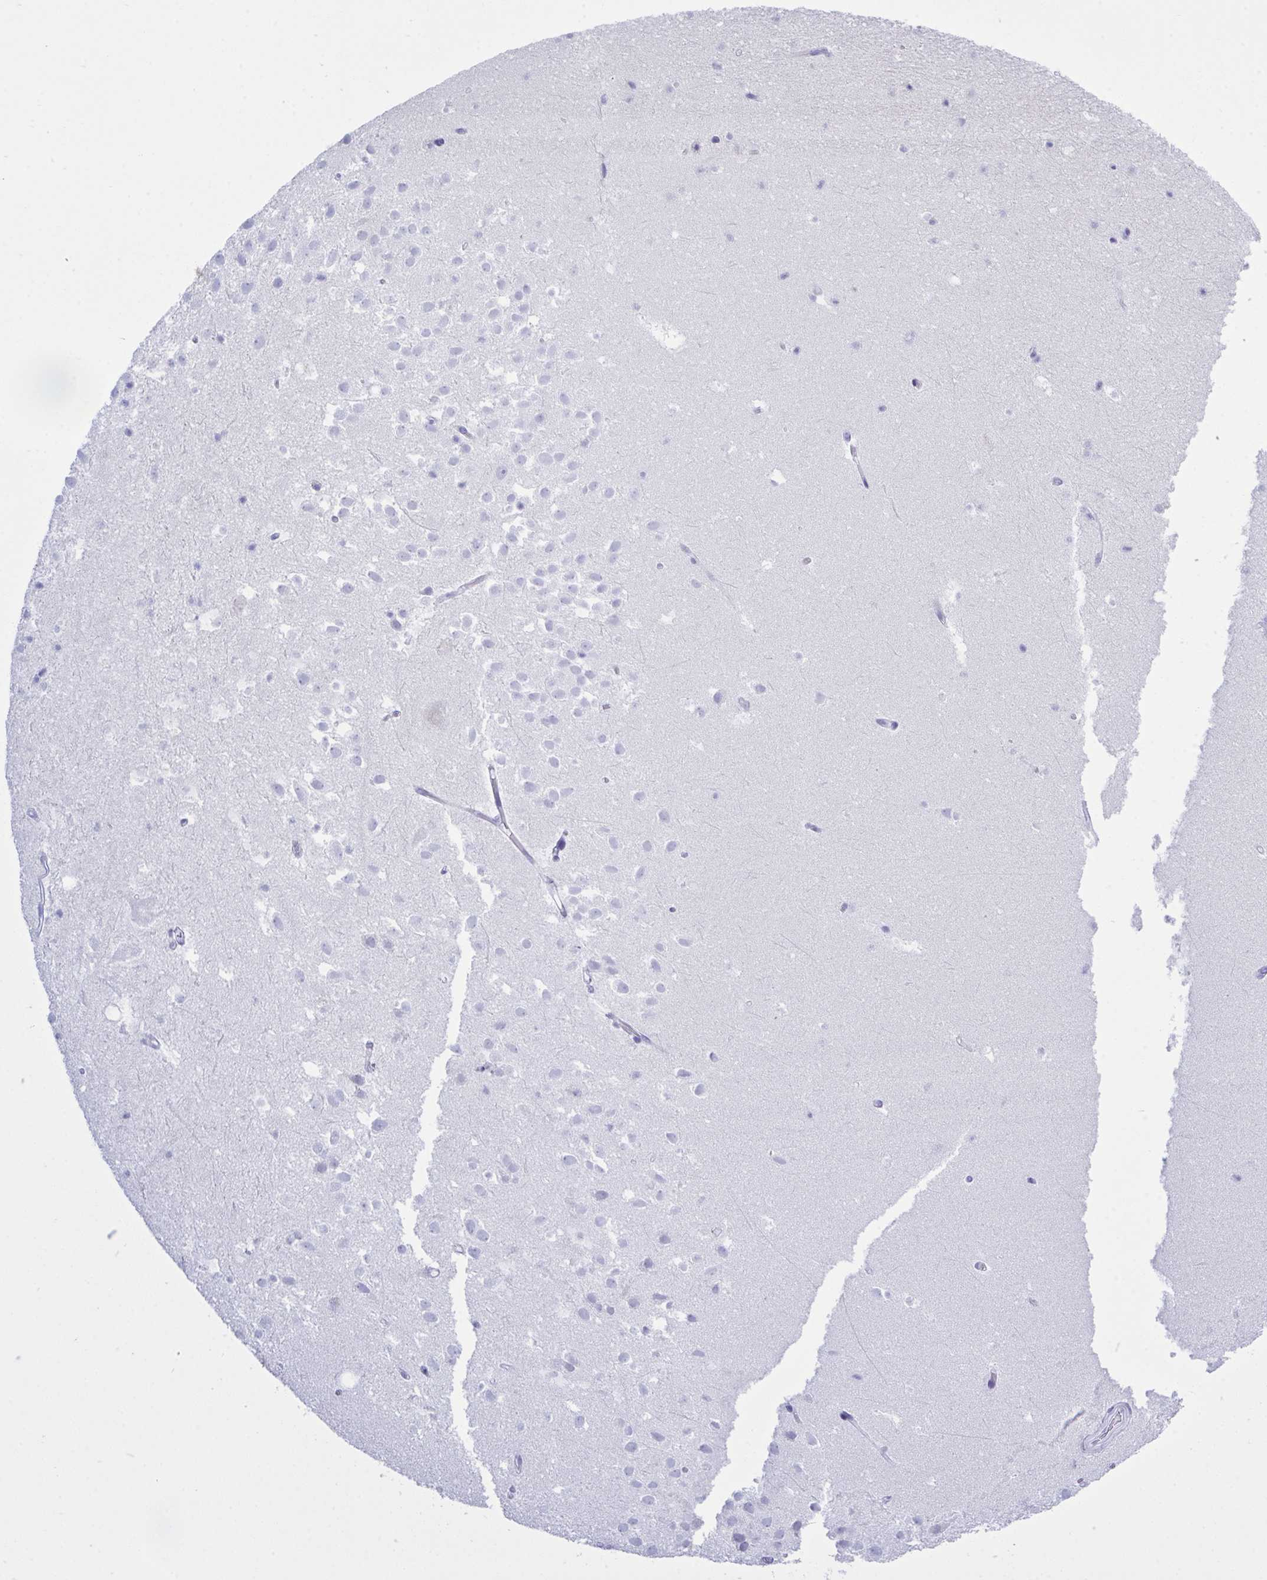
{"staining": {"intensity": "negative", "quantity": "none", "location": "none"}, "tissue": "hippocampus", "cell_type": "Glial cells", "image_type": "normal", "snomed": [{"axis": "morphology", "description": "Normal tissue, NOS"}, {"axis": "topography", "description": "Hippocampus"}], "caption": "DAB immunohistochemical staining of unremarkable hippocampus displays no significant expression in glial cells.", "gene": "GLB1L2", "patient": {"sex": "male", "age": 26}}